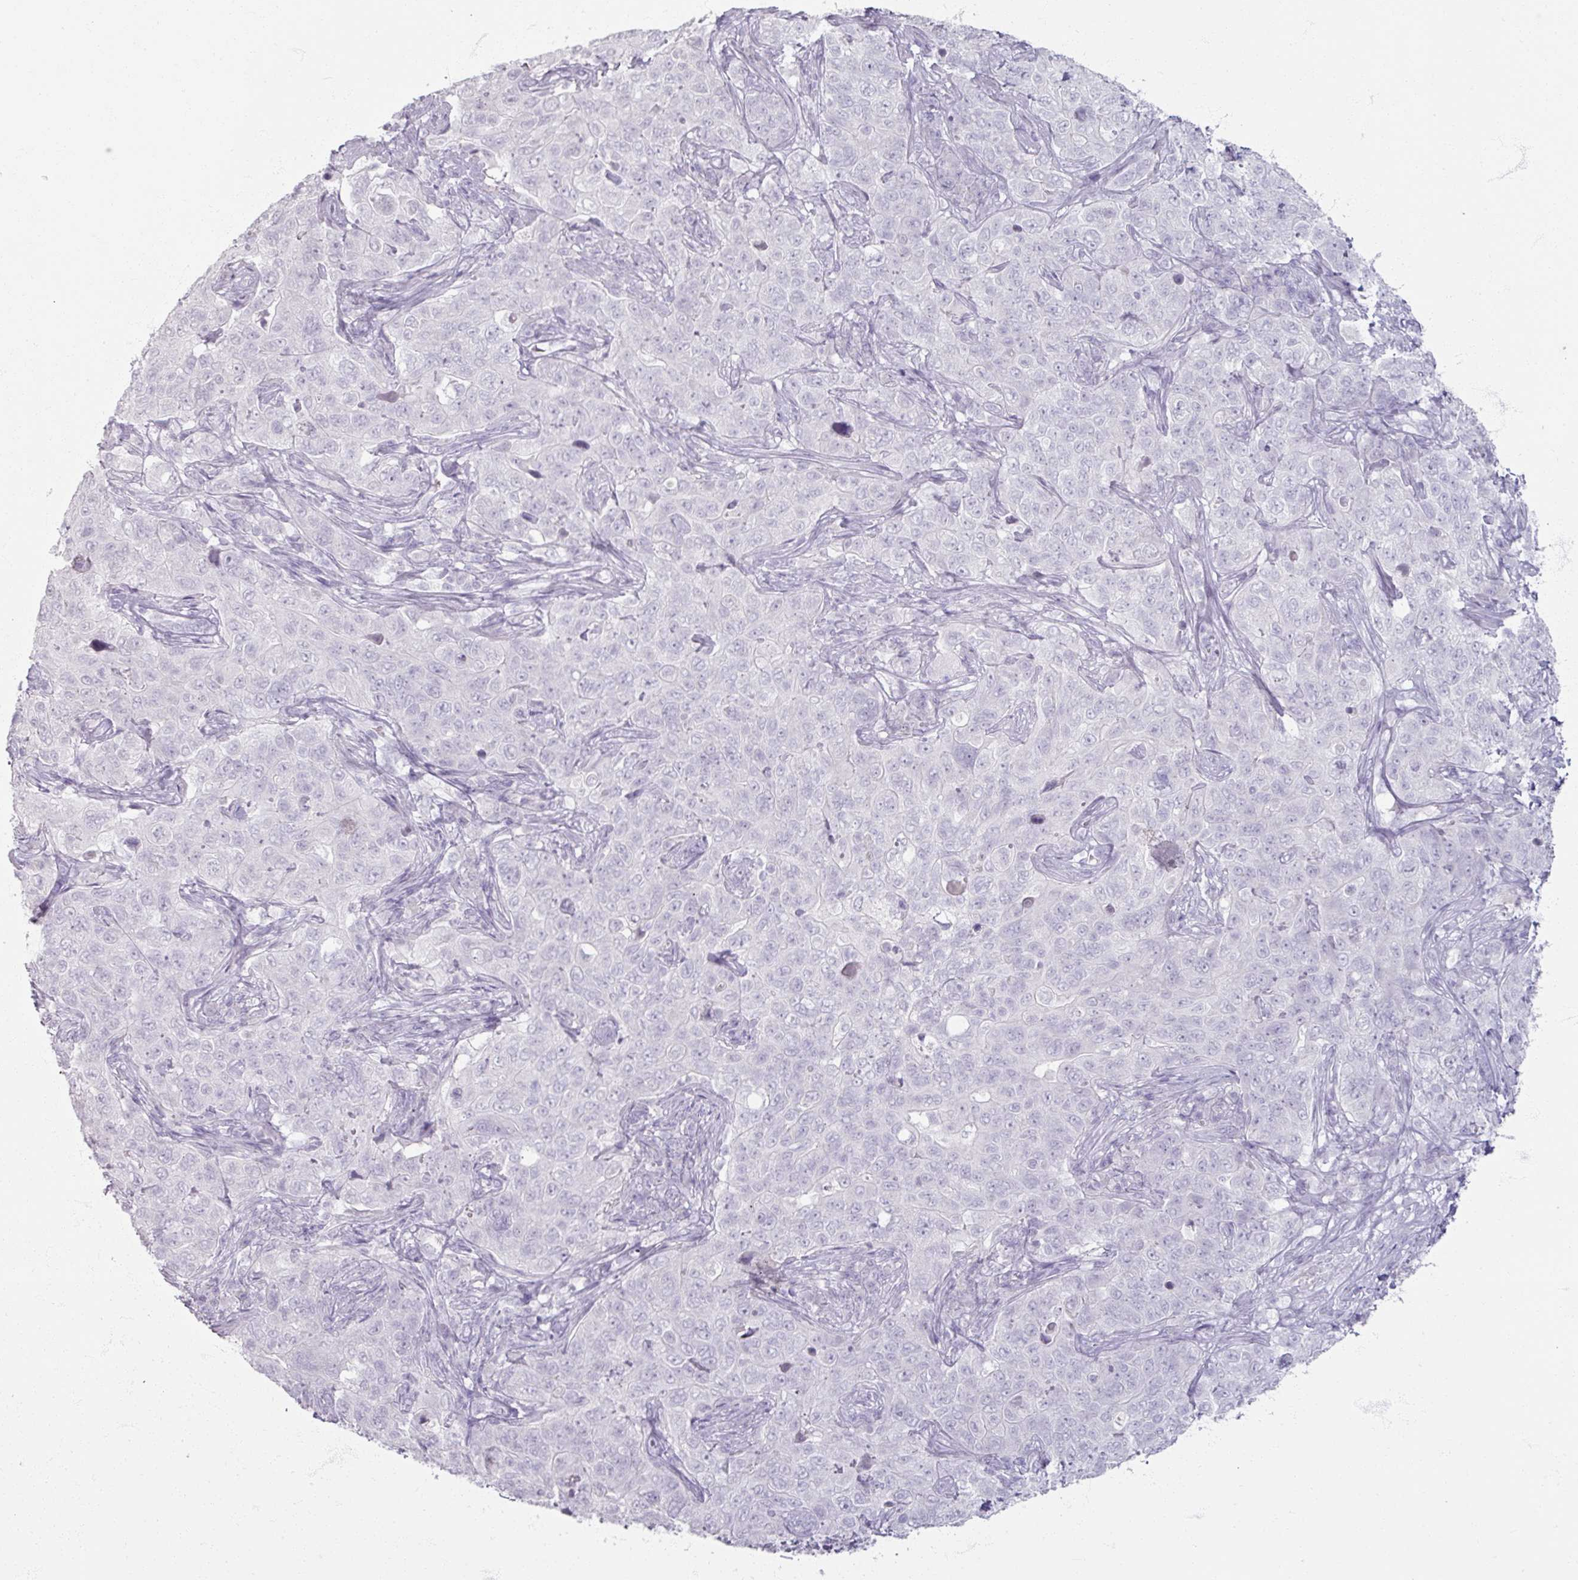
{"staining": {"intensity": "negative", "quantity": "none", "location": "none"}, "tissue": "pancreatic cancer", "cell_type": "Tumor cells", "image_type": "cancer", "snomed": [{"axis": "morphology", "description": "Adenocarcinoma, NOS"}, {"axis": "topography", "description": "Pancreas"}], "caption": "Pancreatic adenocarcinoma was stained to show a protein in brown. There is no significant staining in tumor cells.", "gene": "TG", "patient": {"sex": "male", "age": 68}}